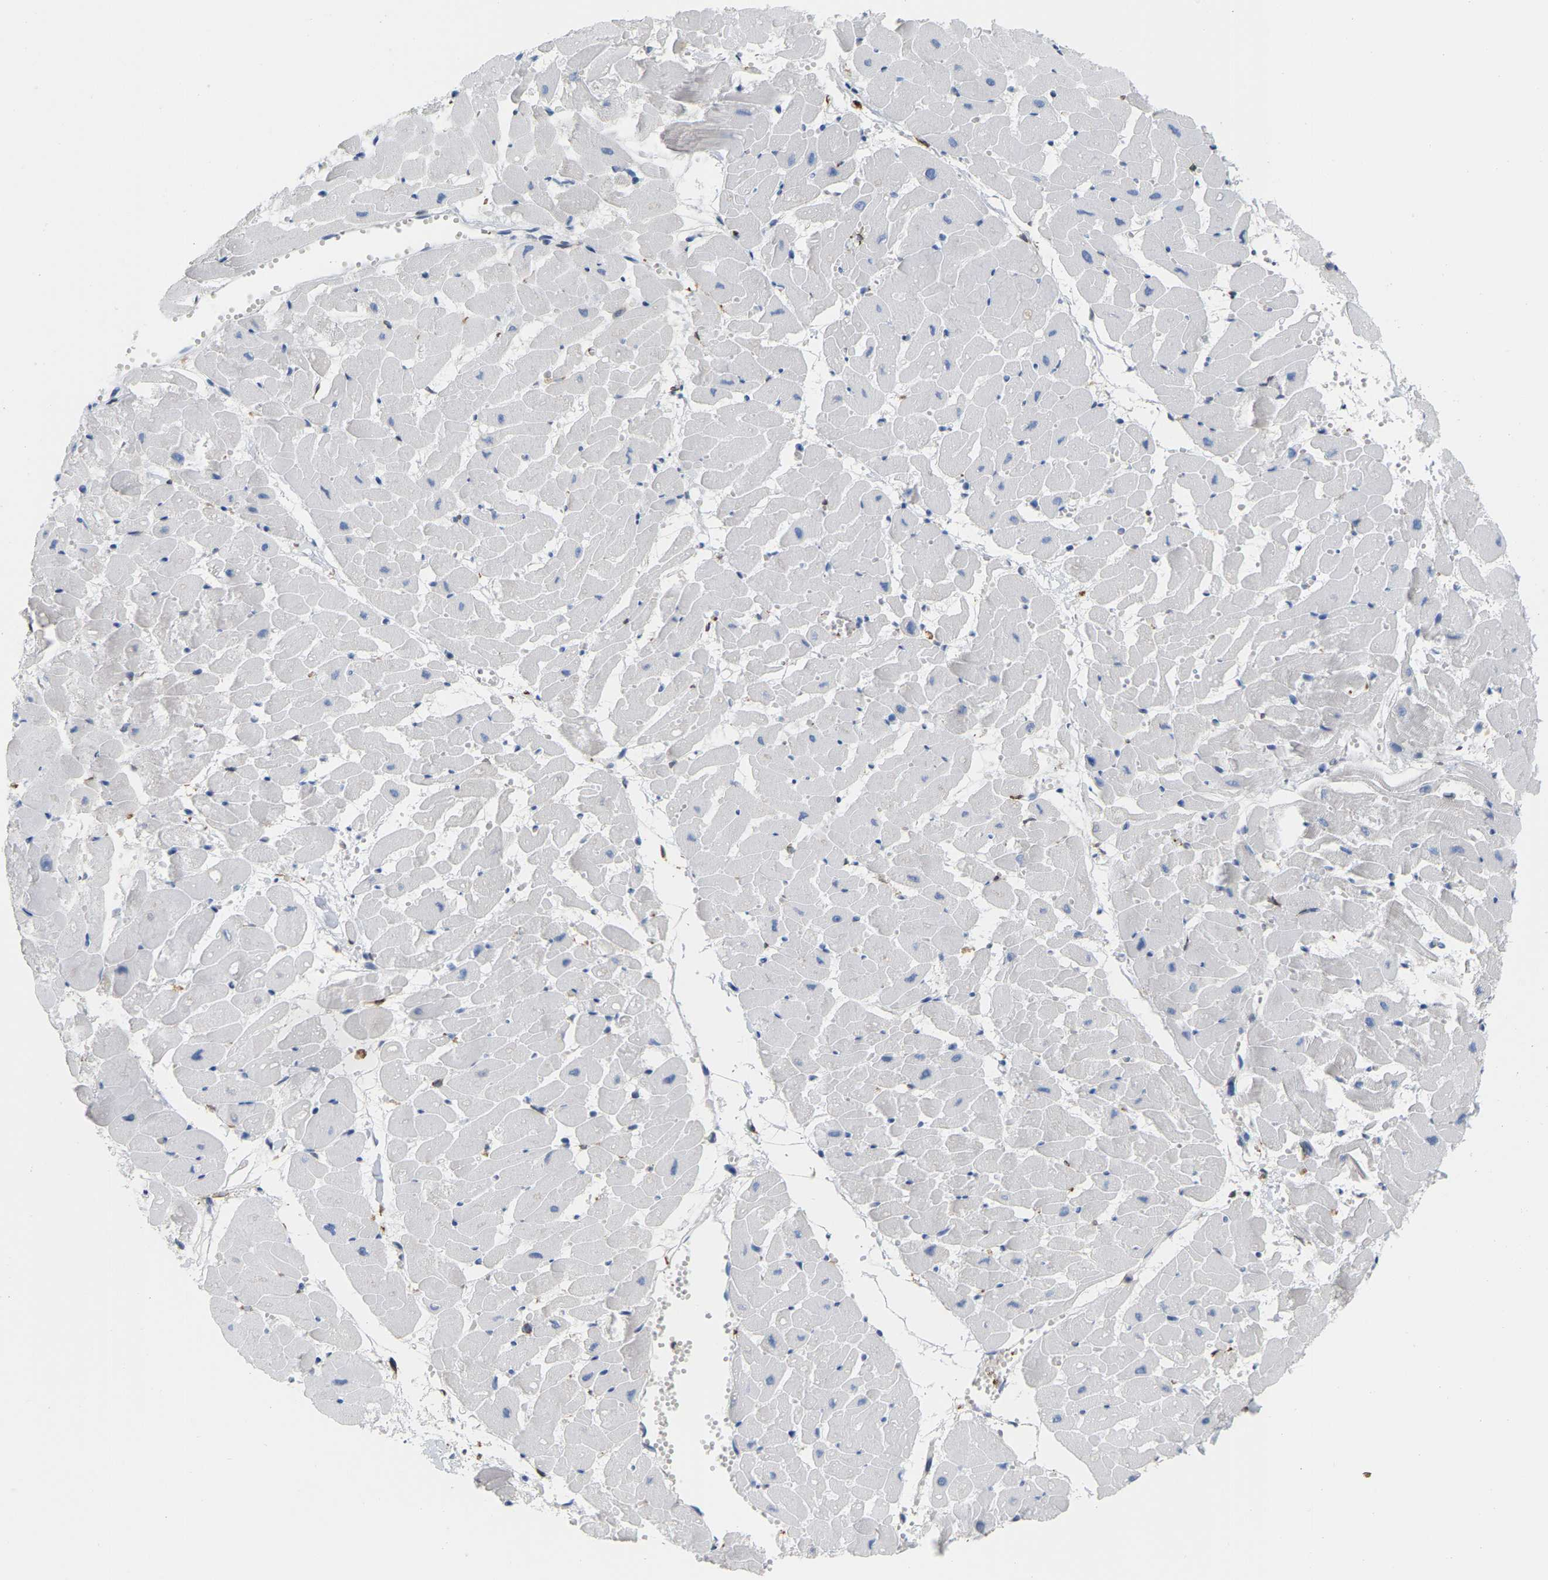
{"staining": {"intensity": "negative", "quantity": "none", "location": "none"}, "tissue": "heart muscle", "cell_type": "Cardiomyocytes", "image_type": "normal", "snomed": [{"axis": "morphology", "description": "Normal tissue, NOS"}, {"axis": "topography", "description": "Heart"}], "caption": "The immunohistochemistry micrograph has no significant expression in cardiomyocytes of heart muscle.", "gene": "PTGS1", "patient": {"sex": "female", "age": 19}}